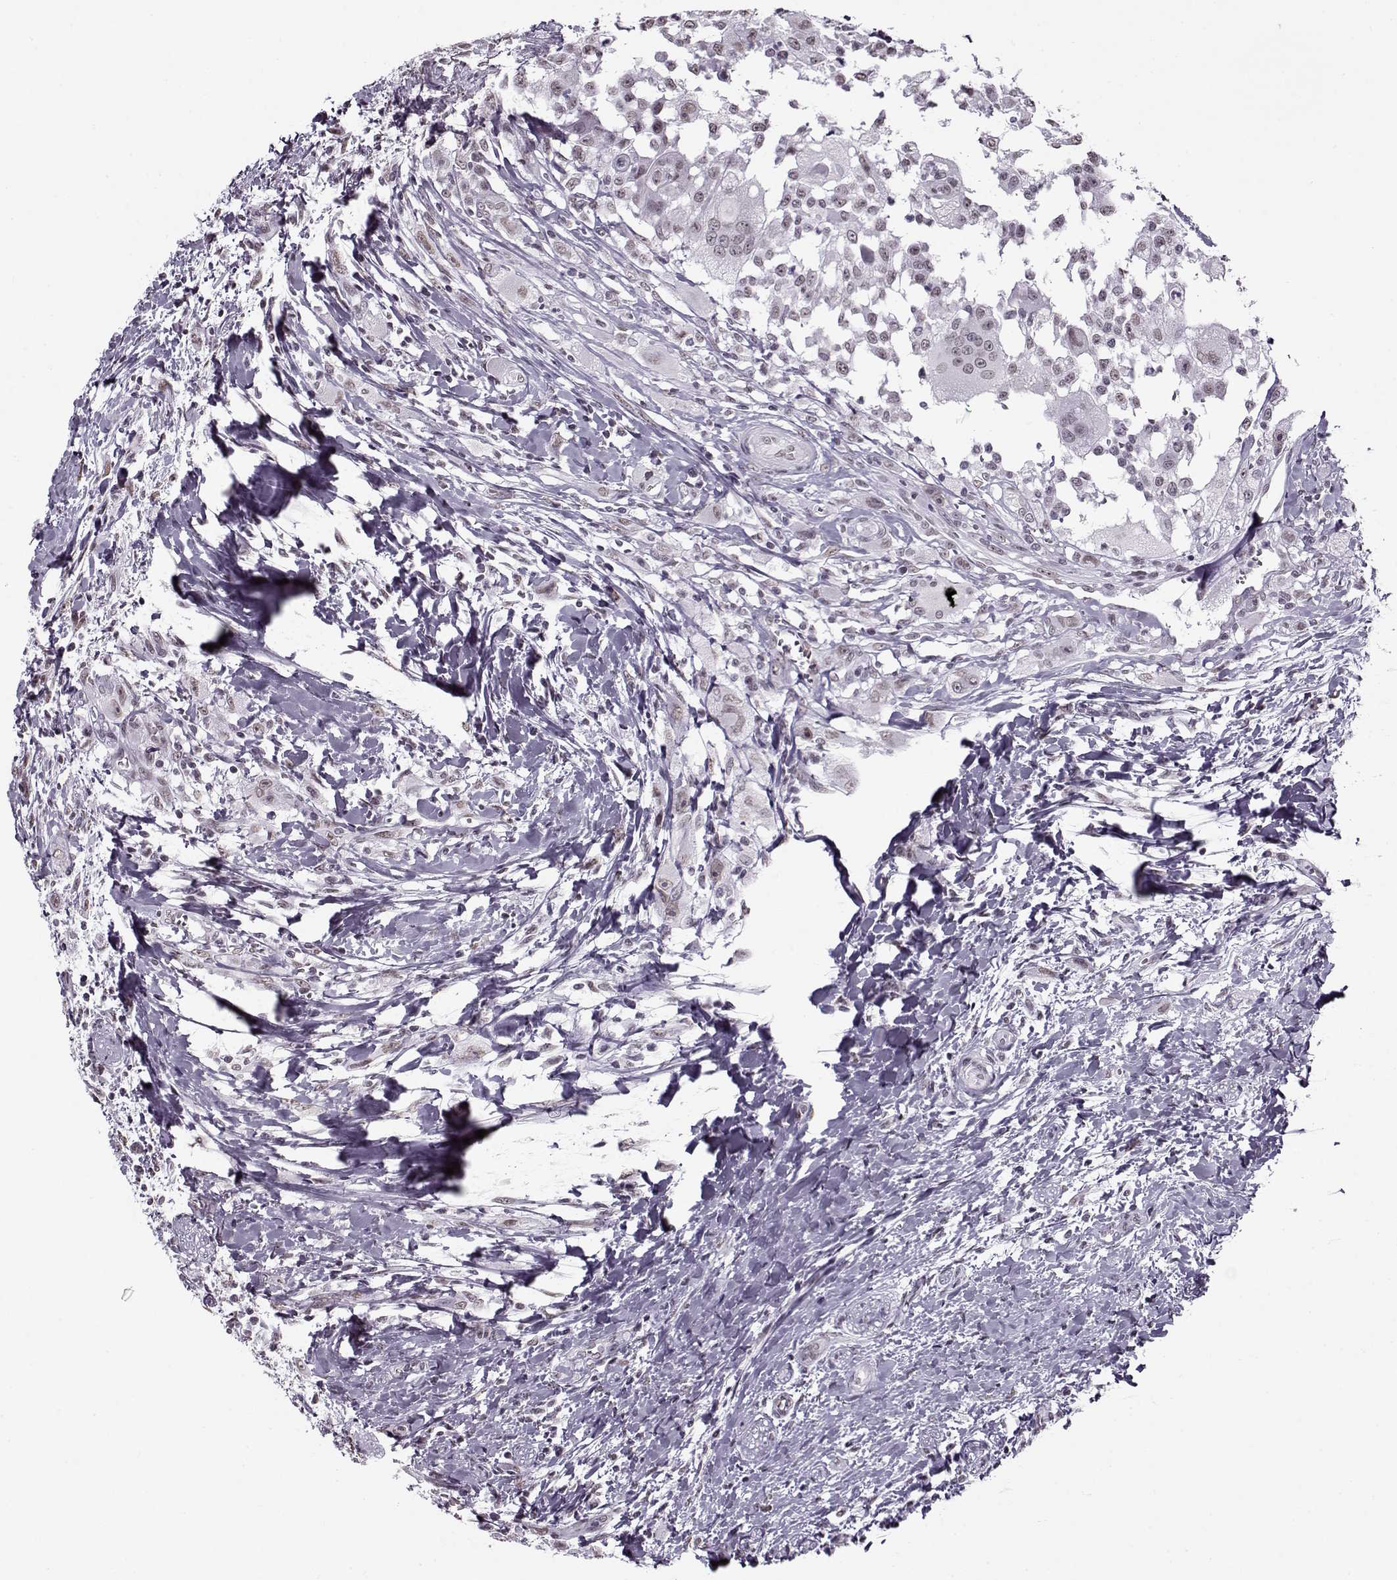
{"staining": {"intensity": "negative", "quantity": "none", "location": "none"}, "tissue": "head and neck cancer", "cell_type": "Tumor cells", "image_type": "cancer", "snomed": [{"axis": "morphology", "description": "Squamous cell carcinoma, NOS"}, {"axis": "morphology", "description": "Squamous cell carcinoma, metastatic, NOS"}, {"axis": "topography", "description": "Oral tissue"}, {"axis": "topography", "description": "Head-Neck"}], "caption": "Immunohistochemistry (IHC) micrograph of neoplastic tissue: head and neck cancer (metastatic squamous cell carcinoma) stained with DAB (3,3'-diaminobenzidine) reveals no significant protein expression in tumor cells.", "gene": "PRMT8", "patient": {"sex": "female", "age": 85}}